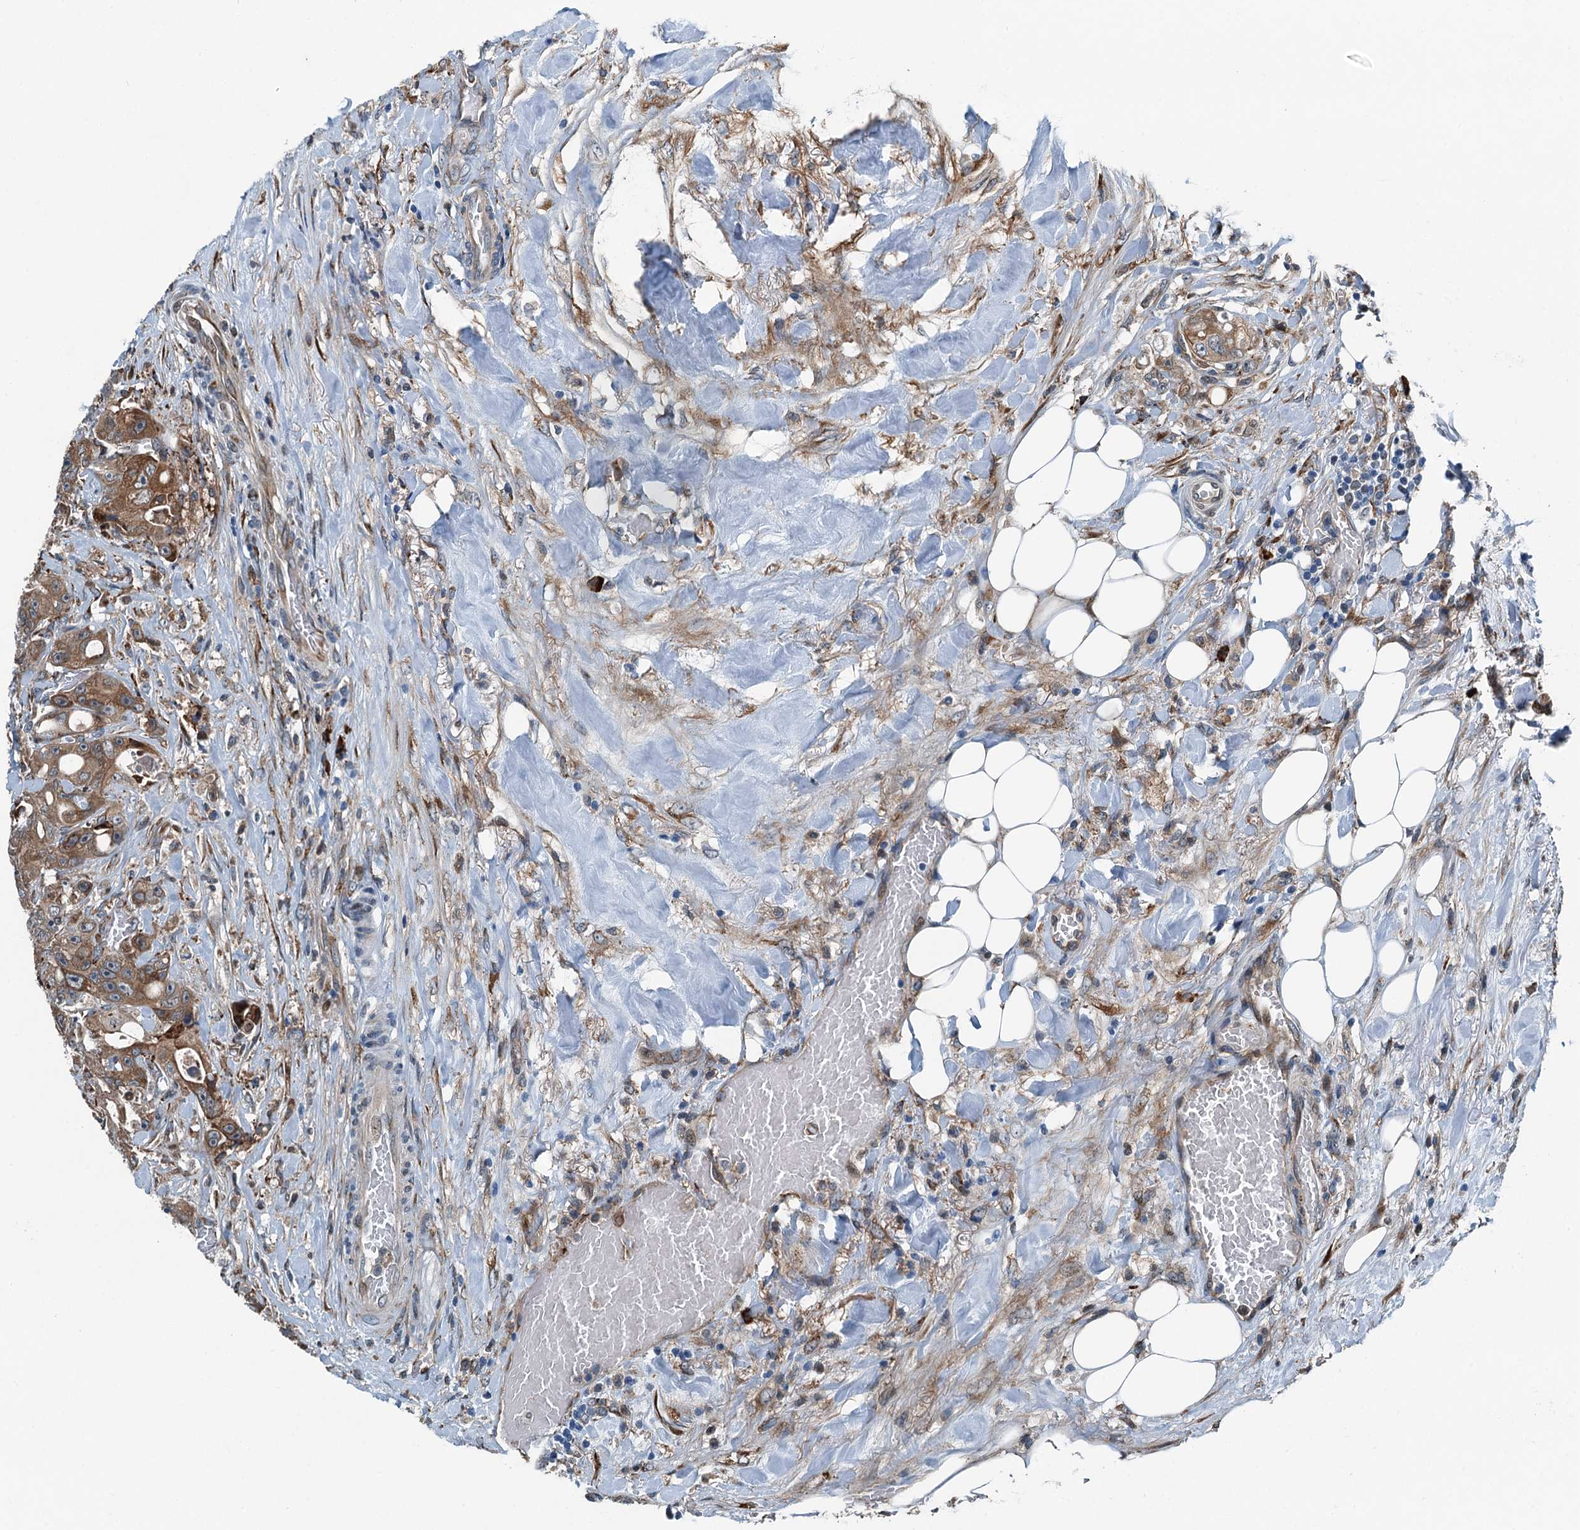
{"staining": {"intensity": "moderate", "quantity": "25%-75%", "location": "cytoplasmic/membranous"}, "tissue": "colorectal cancer", "cell_type": "Tumor cells", "image_type": "cancer", "snomed": [{"axis": "morphology", "description": "Adenocarcinoma, NOS"}, {"axis": "topography", "description": "Colon"}], "caption": "Moderate cytoplasmic/membranous protein expression is present in about 25%-75% of tumor cells in colorectal cancer (adenocarcinoma). Nuclei are stained in blue.", "gene": "TAMALIN", "patient": {"sex": "female", "age": 46}}